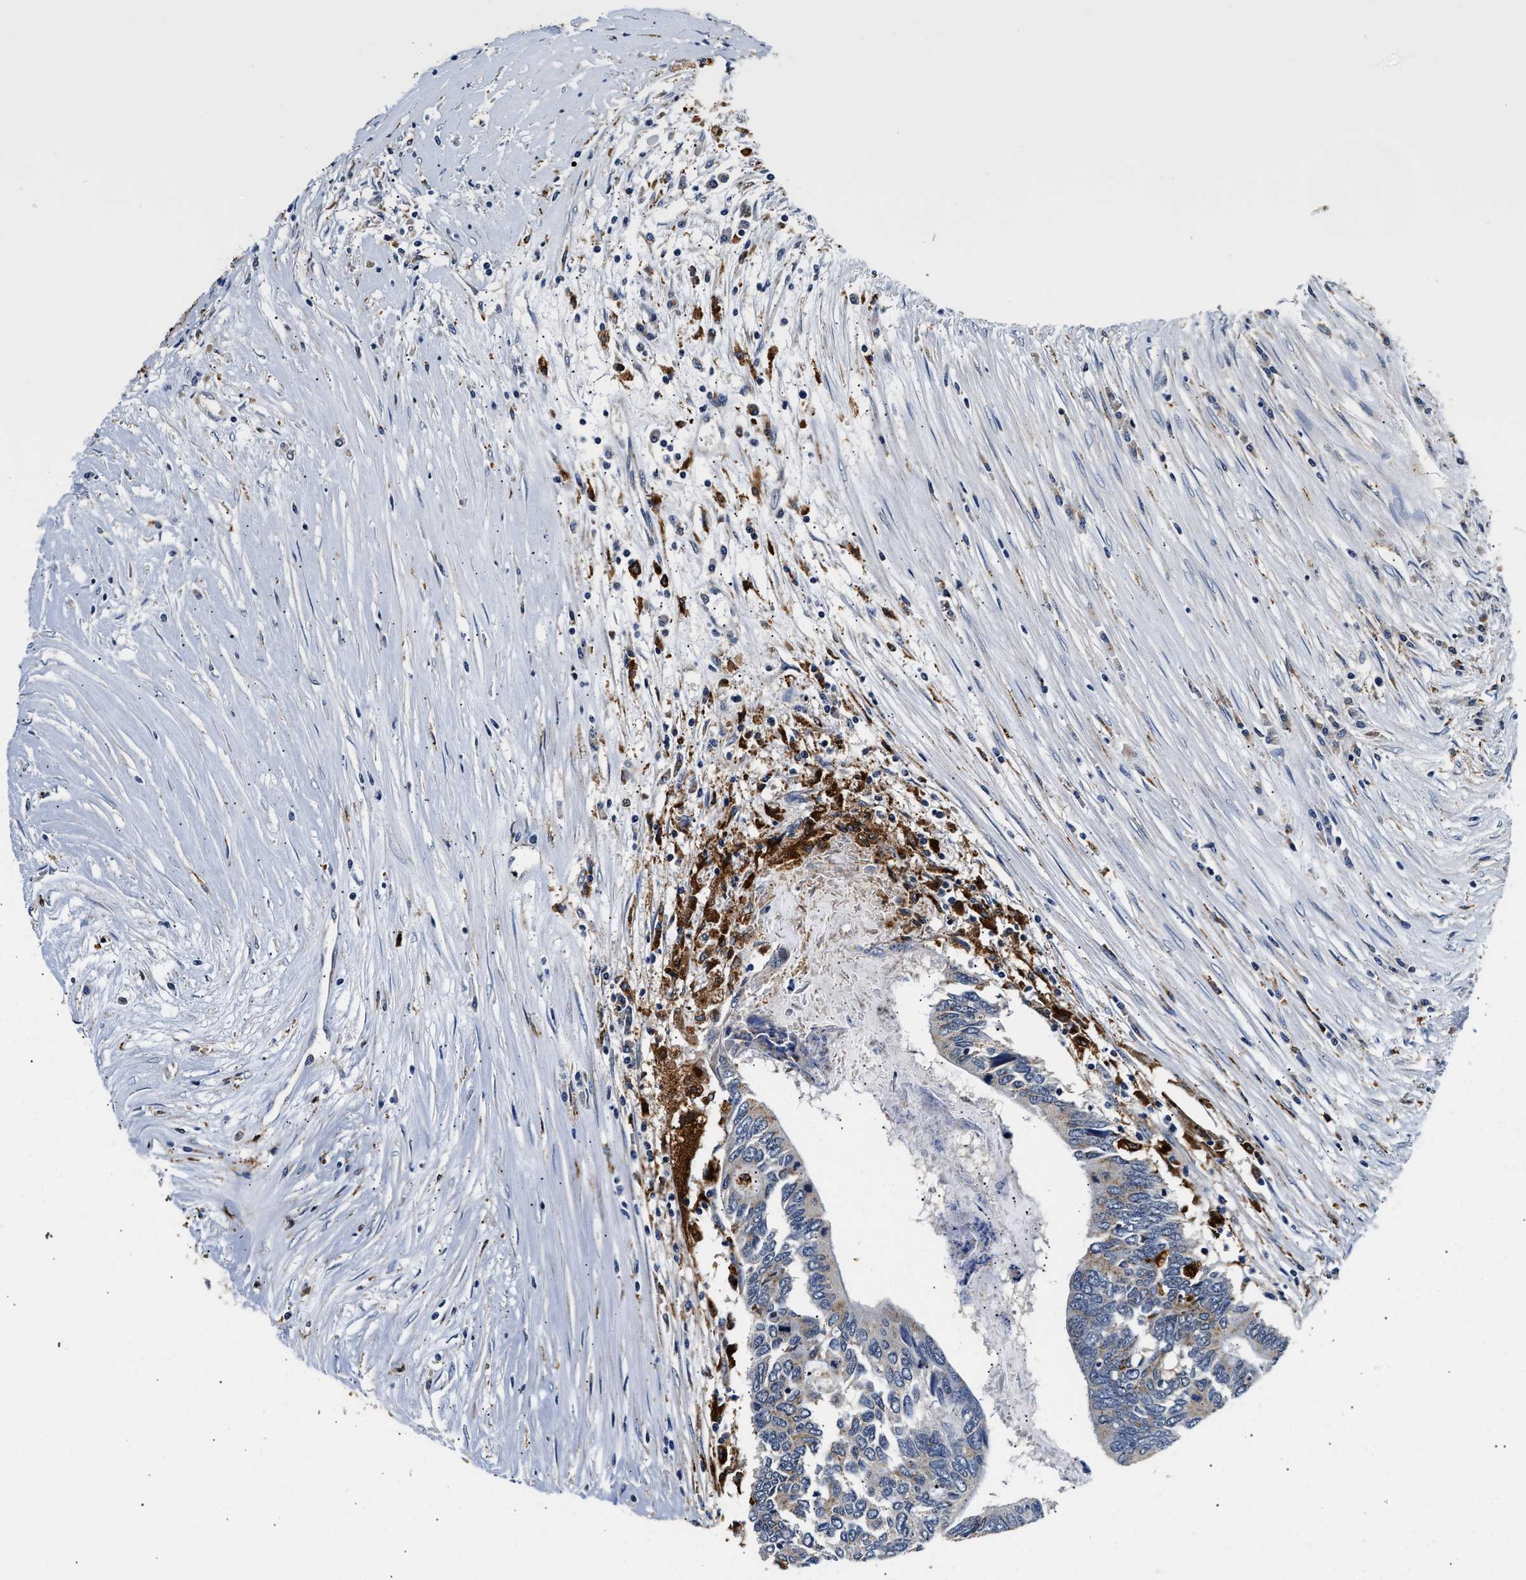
{"staining": {"intensity": "weak", "quantity": "<25%", "location": "cytoplasmic/membranous"}, "tissue": "colorectal cancer", "cell_type": "Tumor cells", "image_type": "cancer", "snomed": [{"axis": "morphology", "description": "Adenocarcinoma, NOS"}, {"axis": "topography", "description": "Rectum"}], "caption": "Tumor cells show no significant expression in colorectal adenocarcinoma.", "gene": "SMU1", "patient": {"sex": "male", "age": 63}}